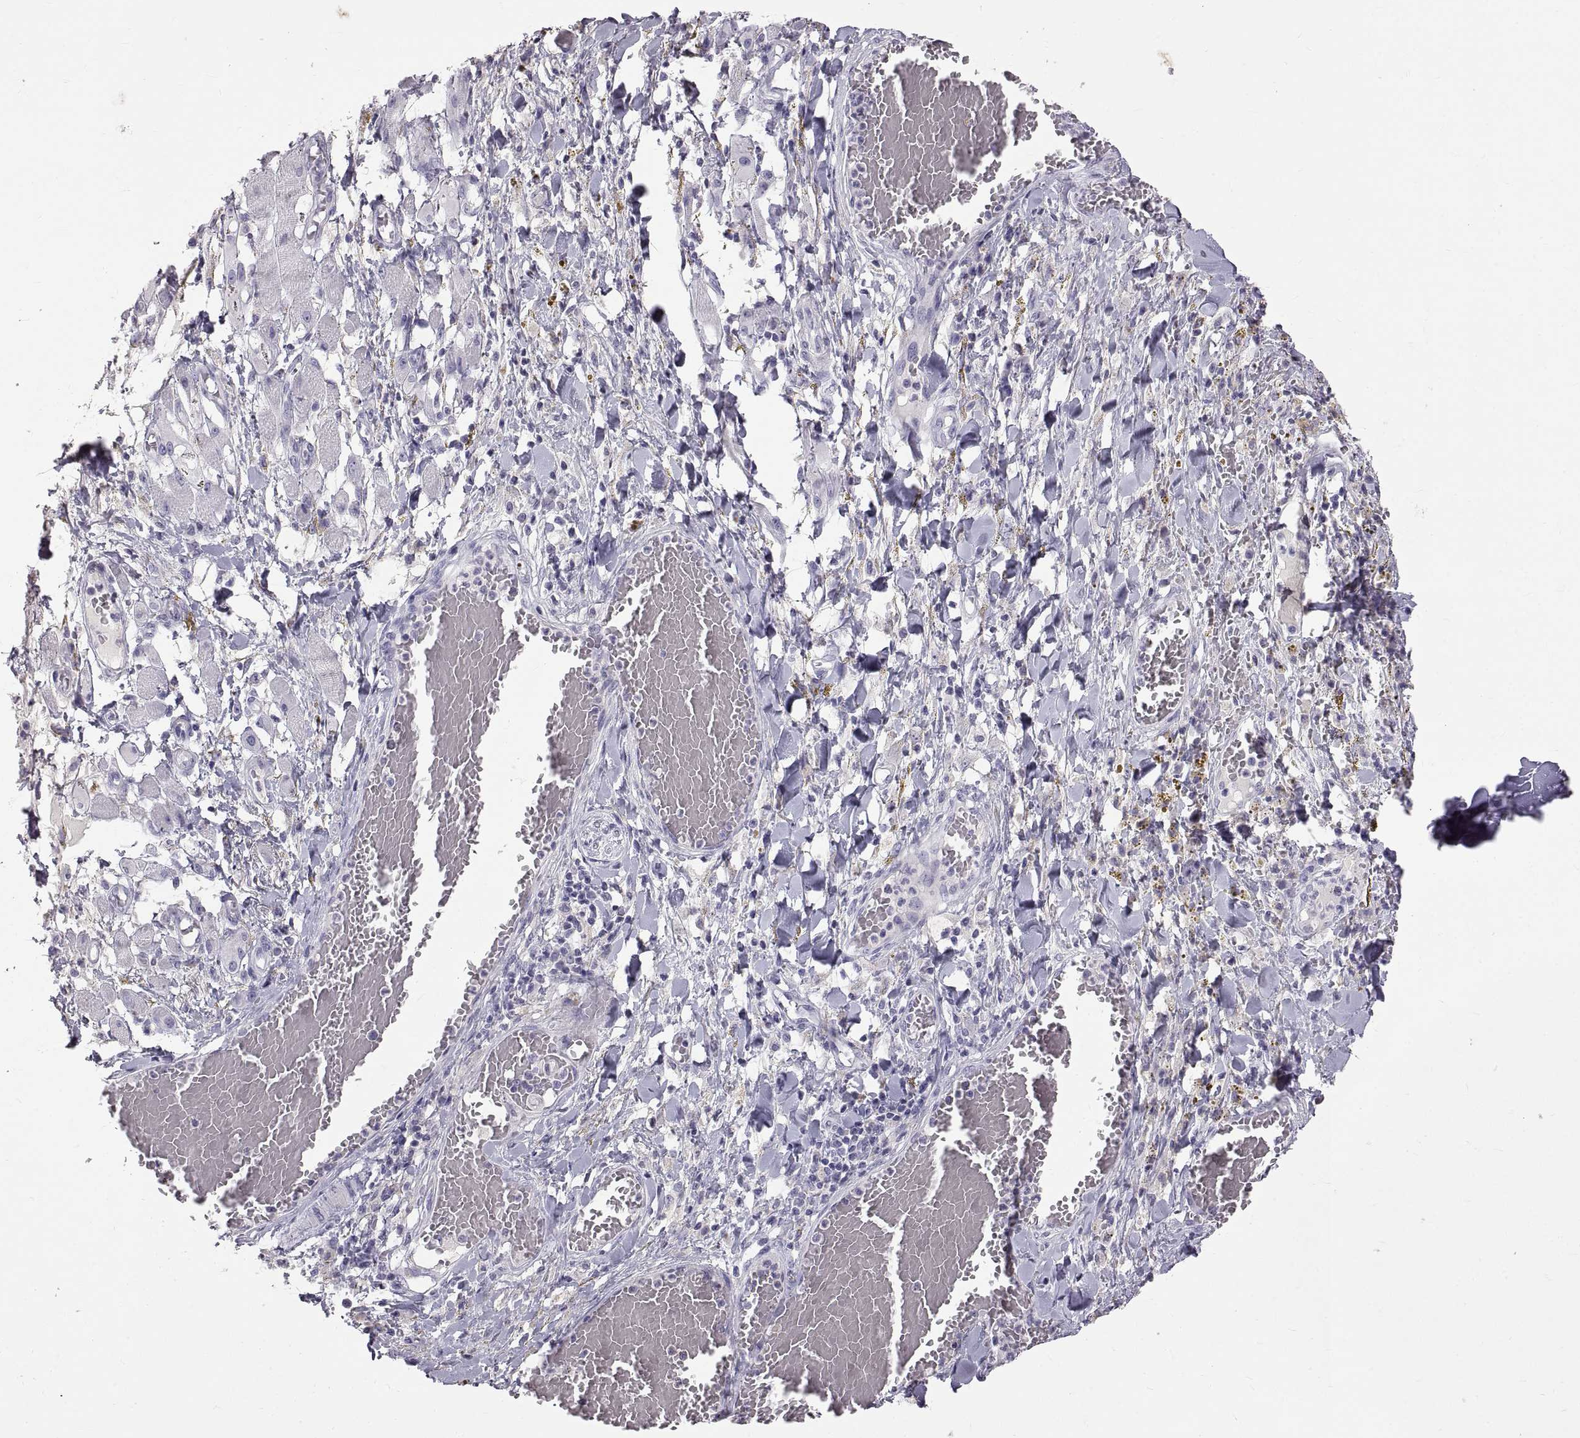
{"staining": {"intensity": "negative", "quantity": "none", "location": "none"}, "tissue": "melanoma", "cell_type": "Tumor cells", "image_type": "cancer", "snomed": [{"axis": "morphology", "description": "Malignant melanoma, NOS"}, {"axis": "topography", "description": "Skin"}], "caption": "DAB (3,3'-diaminobenzidine) immunohistochemical staining of melanoma demonstrates no significant expression in tumor cells.", "gene": "WFDC8", "patient": {"sex": "female", "age": 91}}